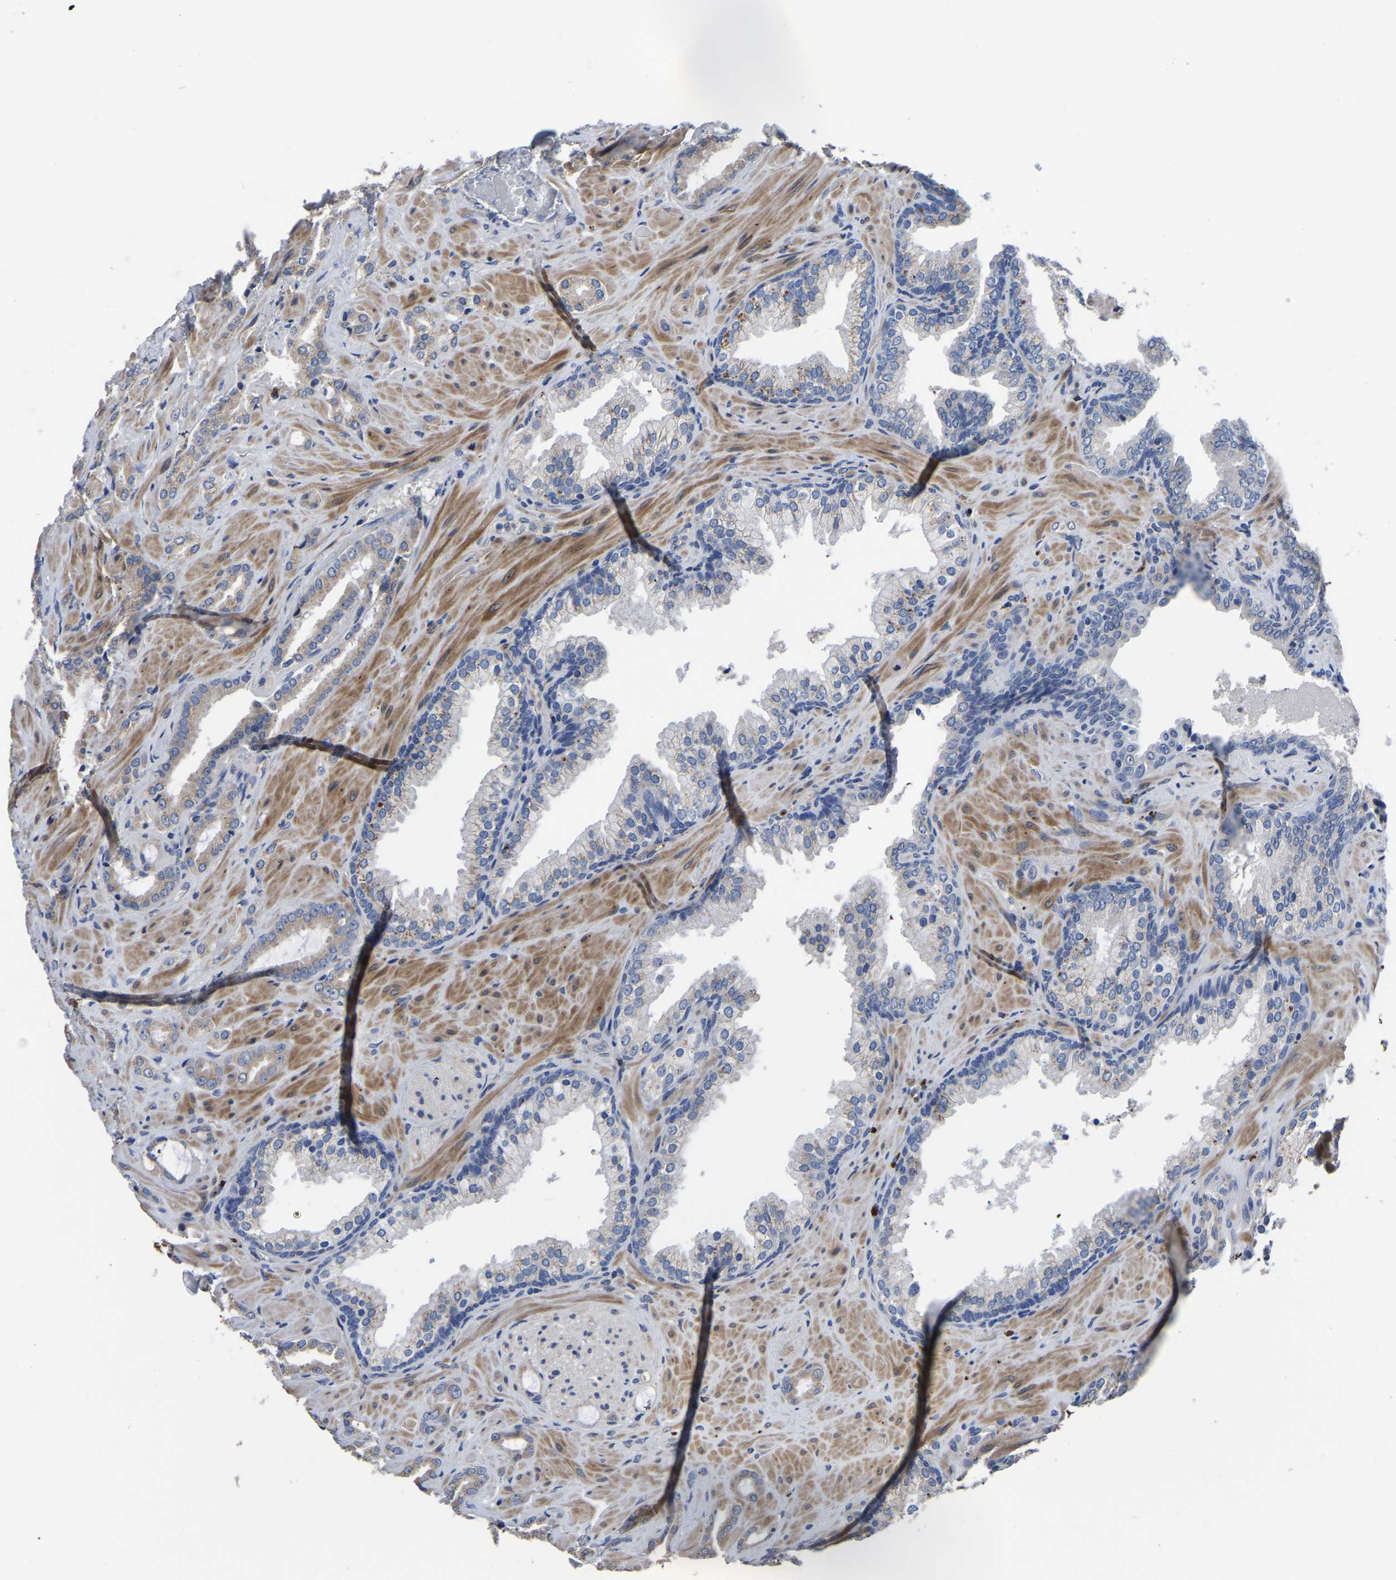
{"staining": {"intensity": "moderate", "quantity": "<25%", "location": "cytoplasmic/membranous"}, "tissue": "prostate cancer", "cell_type": "Tumor cells", "image_type": "cancer", "snomed": [{"axis": "morphology", "description": "Adenocarcinoma, High grade"}, {"axis": "topography", "description": "Prostate"}], "caption": "Protein staining of high-grade adenocarcinoma (prostate) tissue demonstrates moderate cytoplasmic/membranous expression in approximately <25% of tumor cells.", "gene": "PDLIM7", "patient": {"sex": "male", "age": 64}}